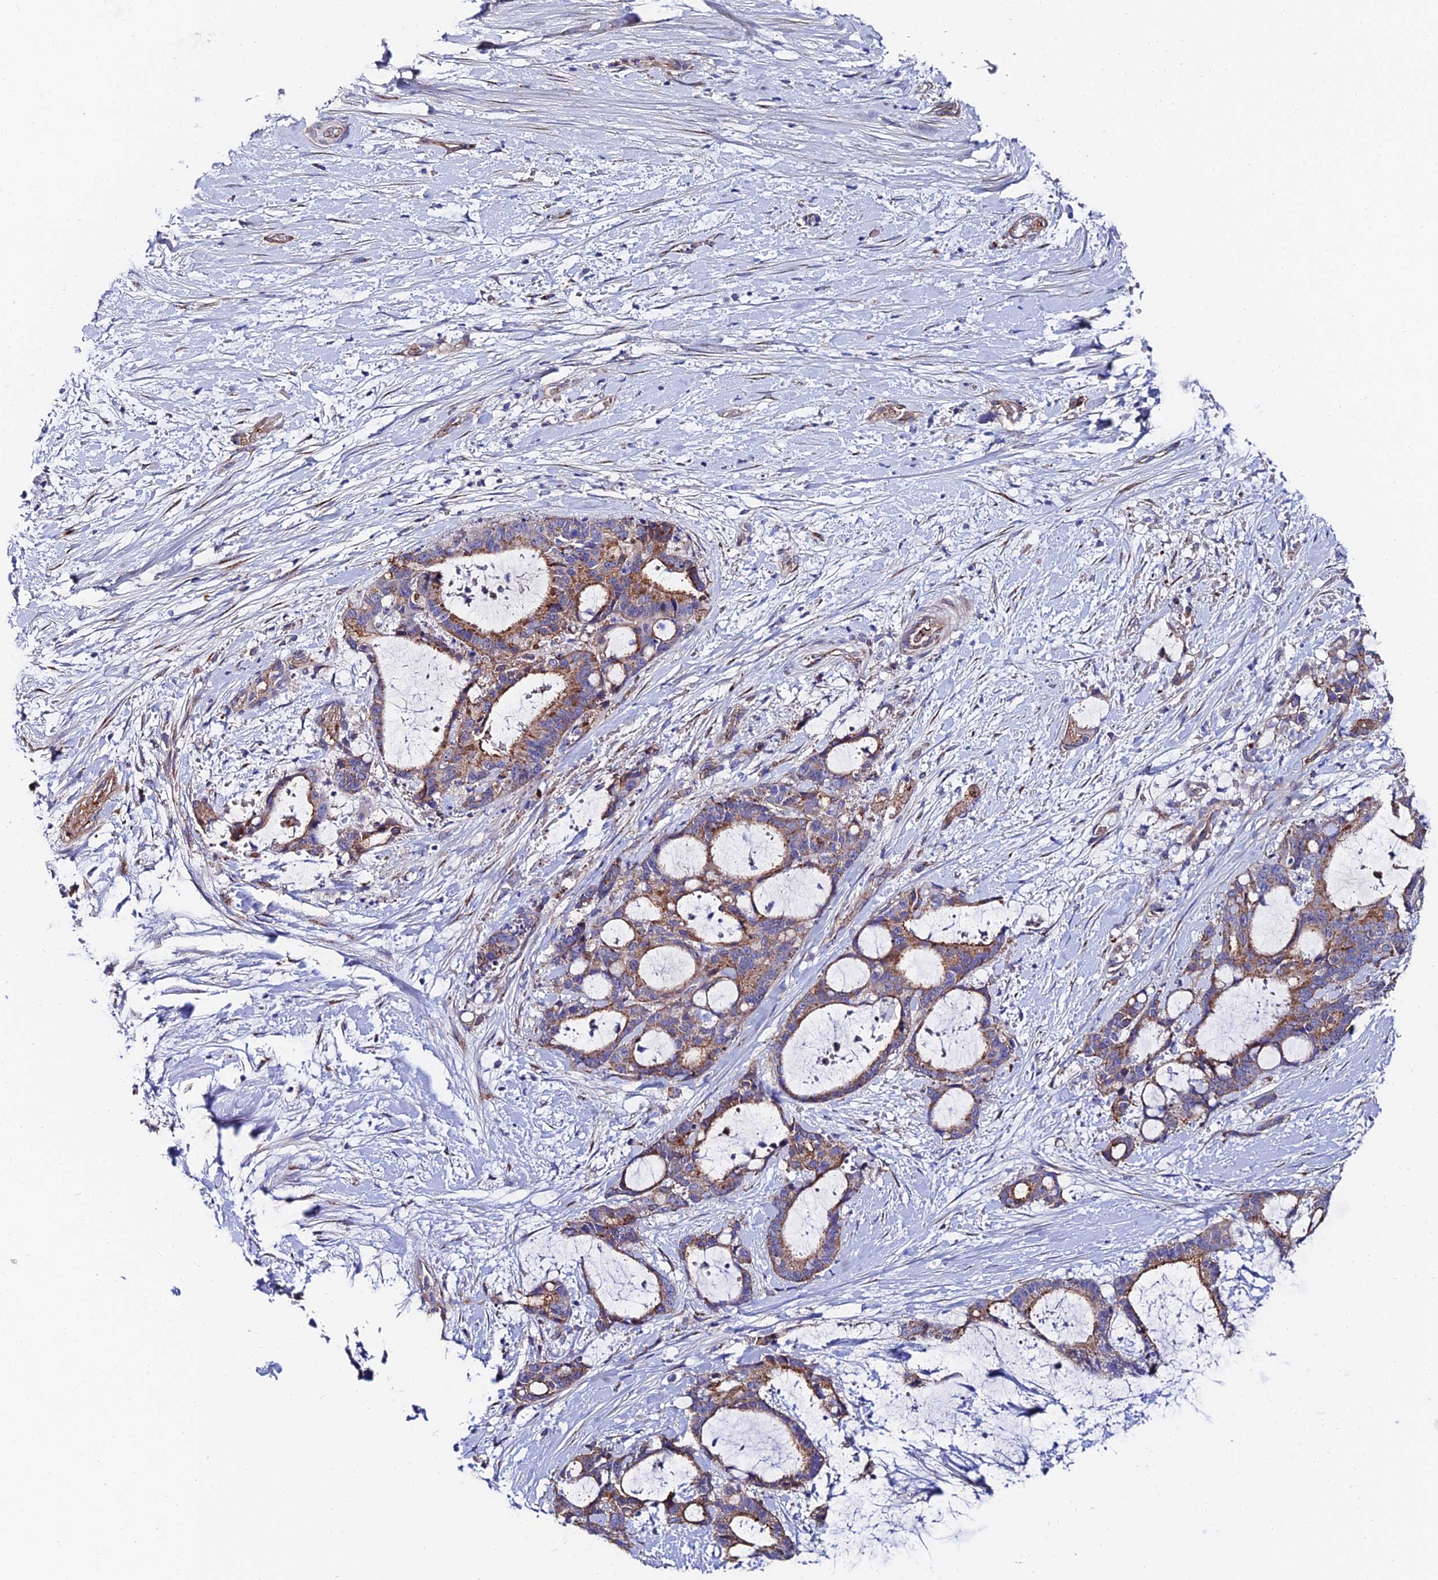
{"staining": {"intensity": "moderate", "quantity": "25%-75%", "location": "cytoplasmic/membranous"}, "tissue": "liver cancer", "cell_type": "Tumor cells", "image_type": "cancer", "snomed": [{"axis": "morphology", "description": "Normal tissue, NOS"}, {"axis": "morphology", "description": "Cholangiocarcinoma"}, {"axis": "topography", "description": "Liver"}, {"axis": "topography", "description": "Peripheral nerve tissue"}], "caption": "Cholangiocarcinoma (liver) stained for a protein (brown) demonstrates moderate cytoplasmic/membranous positive expression in approximately 25%-75% of tumor cells.", "gene": "ADGRF3", "patient": {"sex": "female", "age": 73}}